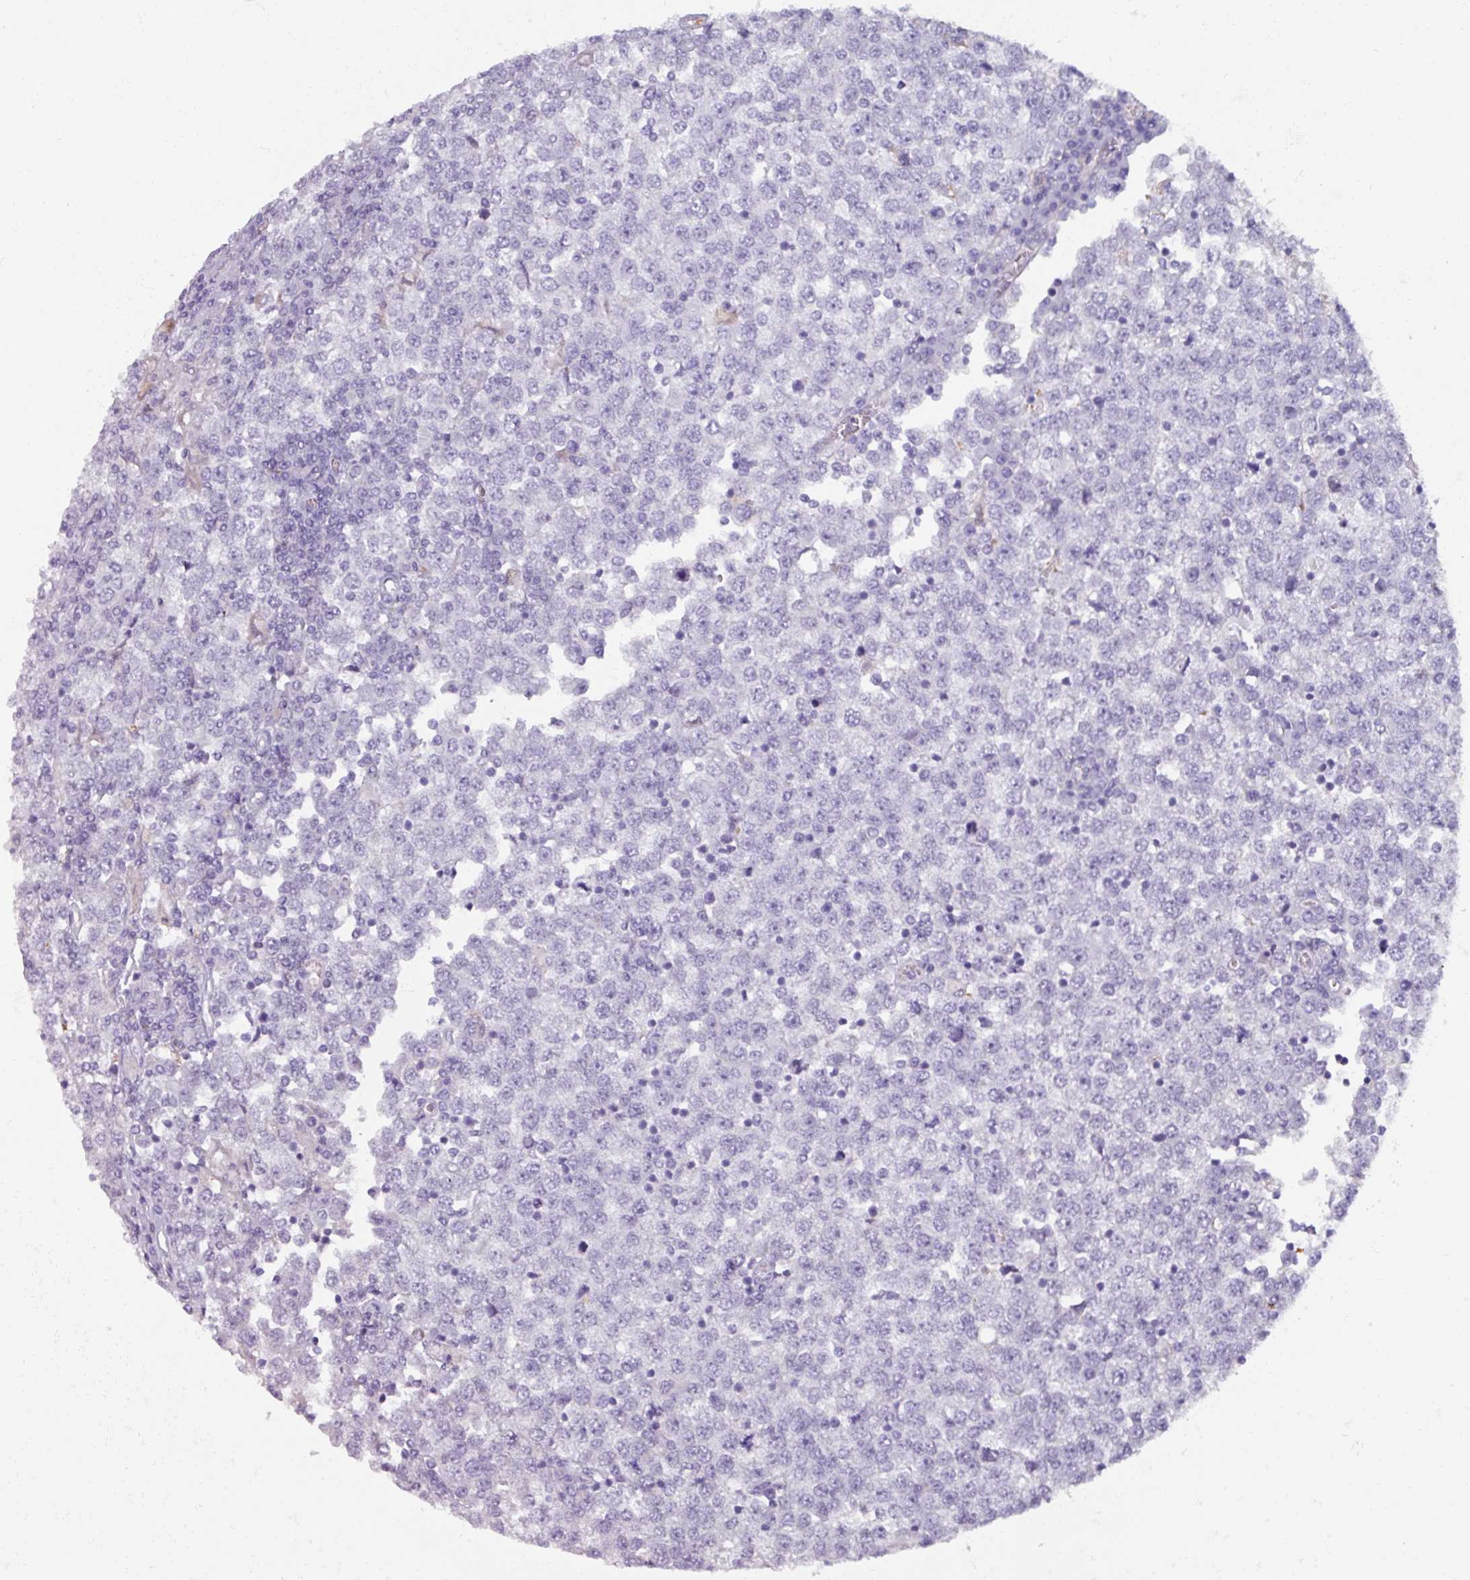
{"staining": {"intensity": "negative", "quantity": "none", "location": "none"}, "tissue": "testis cancer", "cell_type": "Tumor cells", "image_type": "cancer", "snomed": [{"axis": "morphology", "description": "Seminoma, NOS"}, {"axis": "topography", "description": "Testis"}], "caption": "Immunohistochemical staining of human seminoma (testis) displays no significant staining in tumor cells.", "gene": "SPESP1", "patient": {"sex": "male", "age": 65}}